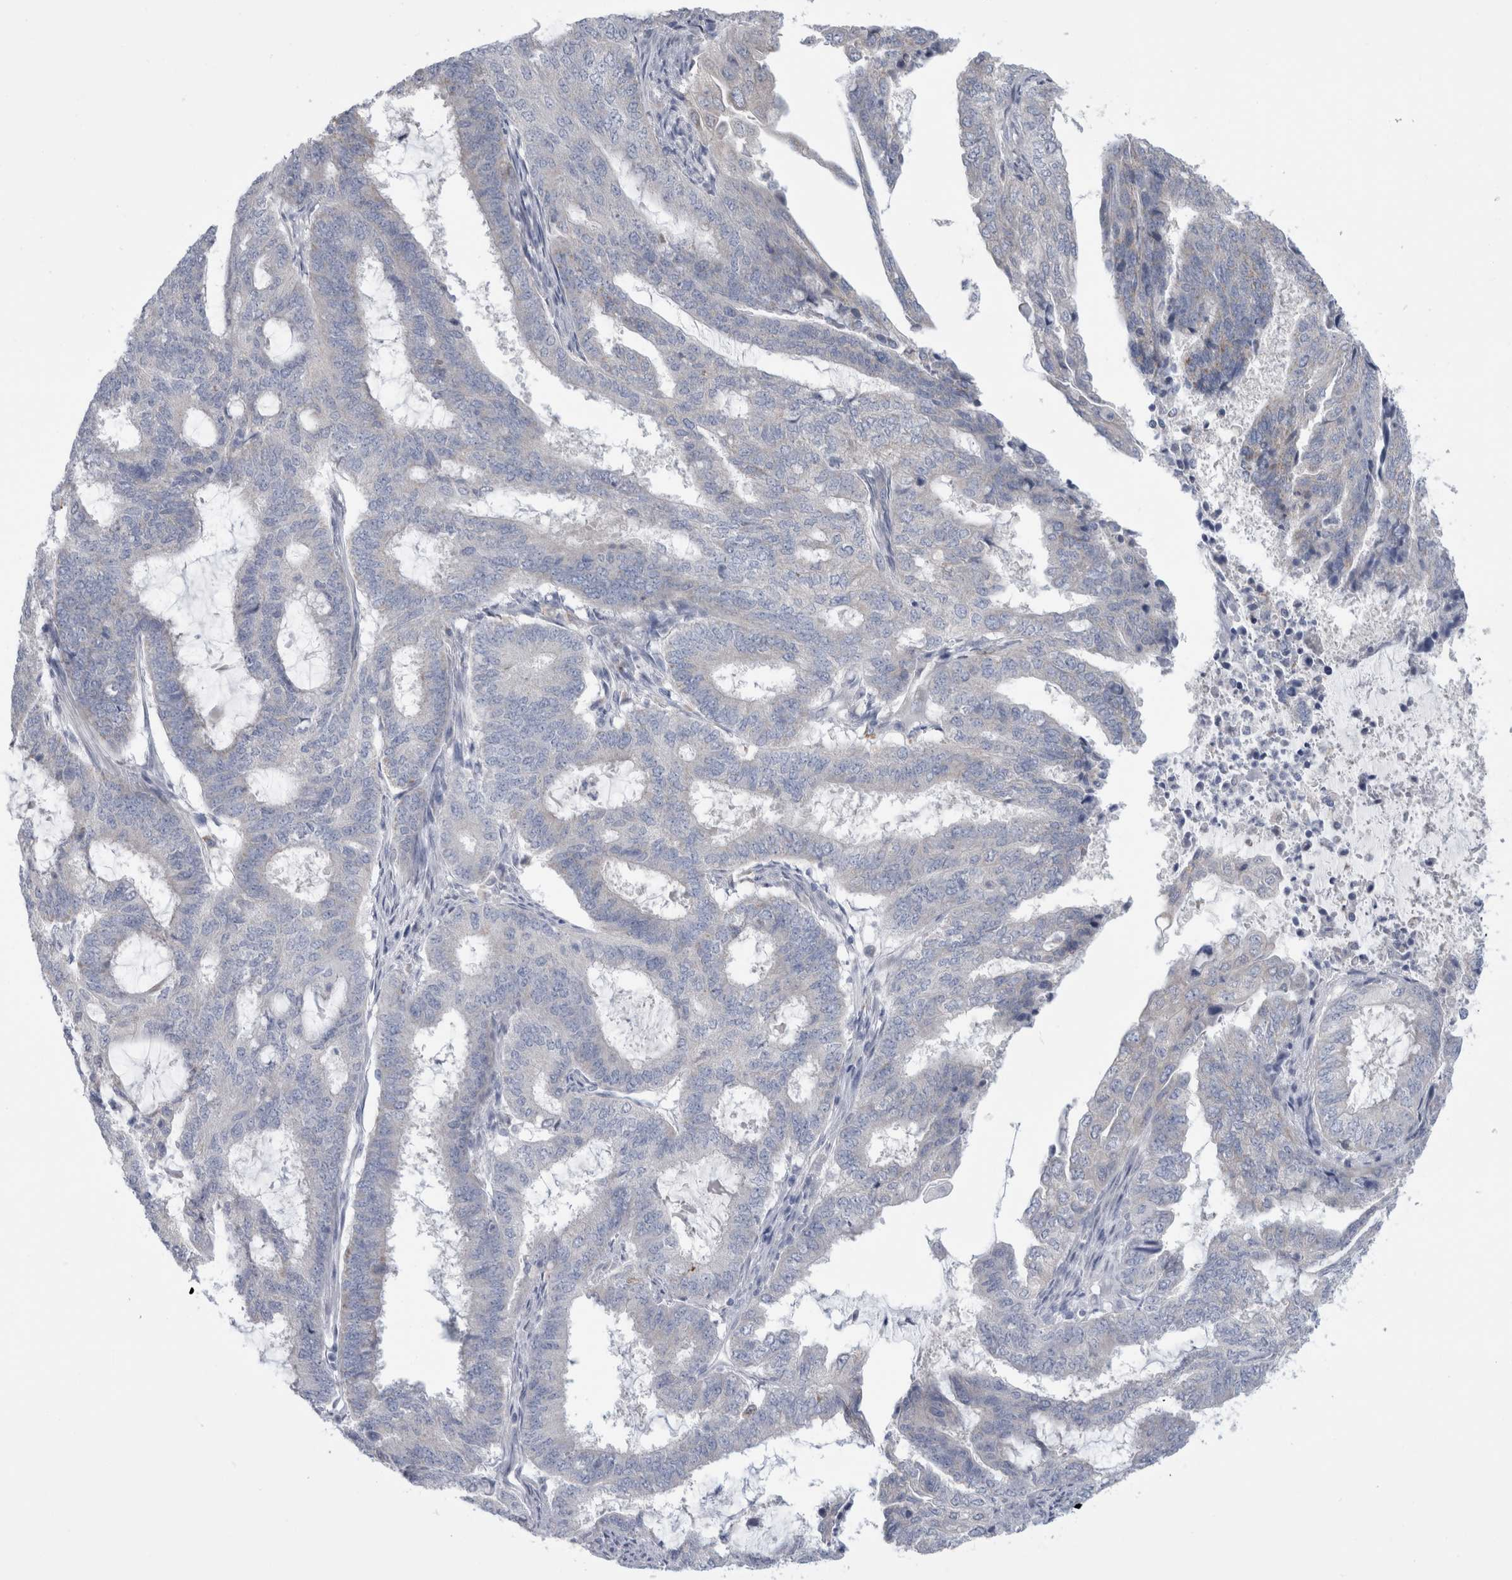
{"staining": {"intensity": "negative", "quantity": "none", "location": "none"}, "tissue": "endometrial cancer", "cell_type": "Tumor cells", "image_type": "cancer", "snomed": [{"axis": "morphology", "description": "Adenocarcinoma, NOS"}, {"axis": "topography", "description": "Endometrium"}], "caption": "A photomicrograph of endometrial cancer stained for a protein shows no brown staining in tumor cells. (IHC, brightfield microscopy, high magnification).", "gene": "GATM", "patient": {"sex": "female", "age": 51}}